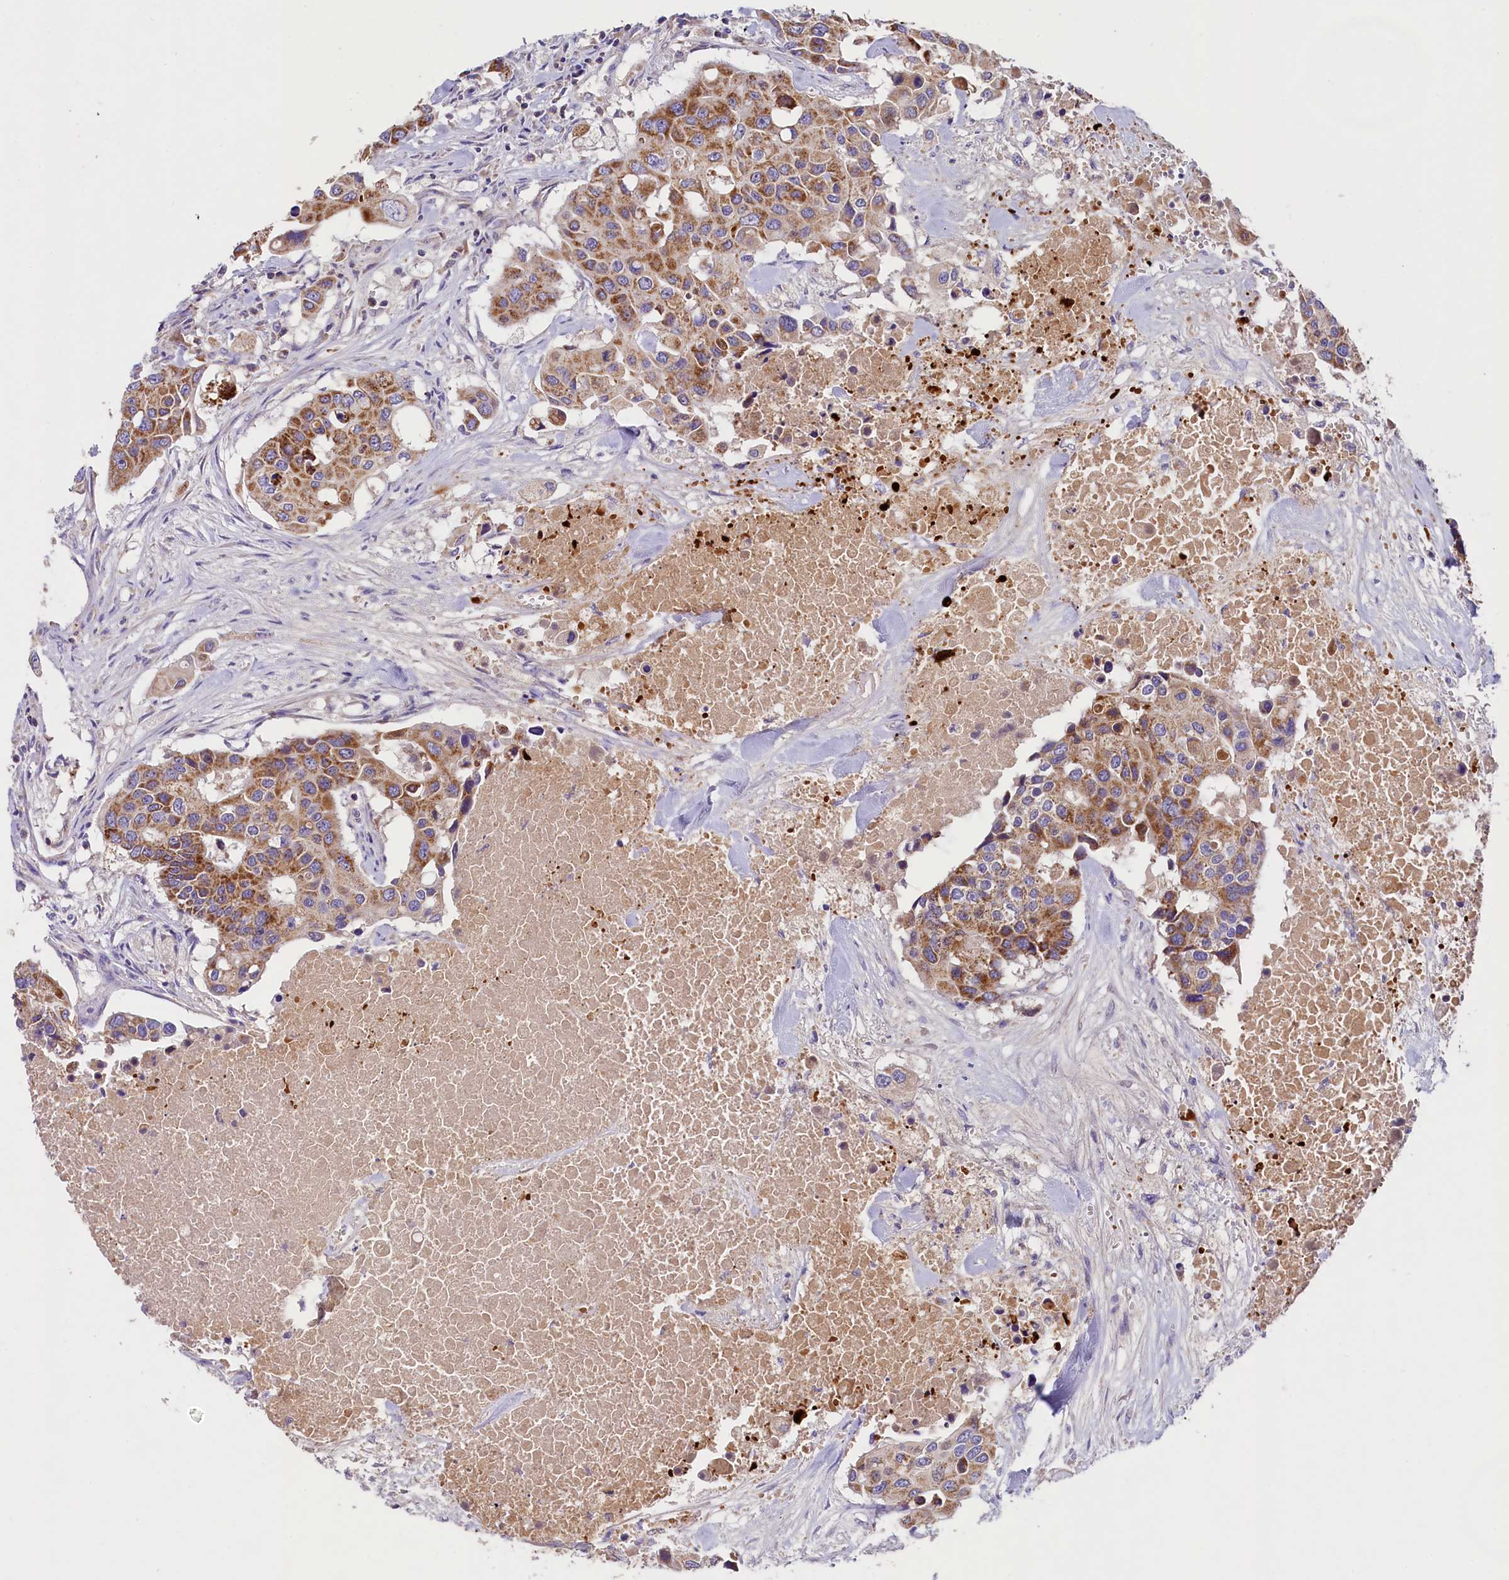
{"staining": {"intensity": "moderate", "quantity": ">75%", "location": "cytoplasmic/membranous"}, "tissue": "colorectal cancer", "cell_type": "Tumor cells", "image_type": "cancer", "snomed": [{"axis": "morphology", "description": "Adenocarcinoma, NOS"}, {"axis": "topography", "description": "Colon"}], "caption": "Moderate cytoplasmic/membranous positivity is seen in about >75% of tumor cells in colorectal cancer.", "gene": "PMPCB", "patient": {"sex": "male", "age": 77}}